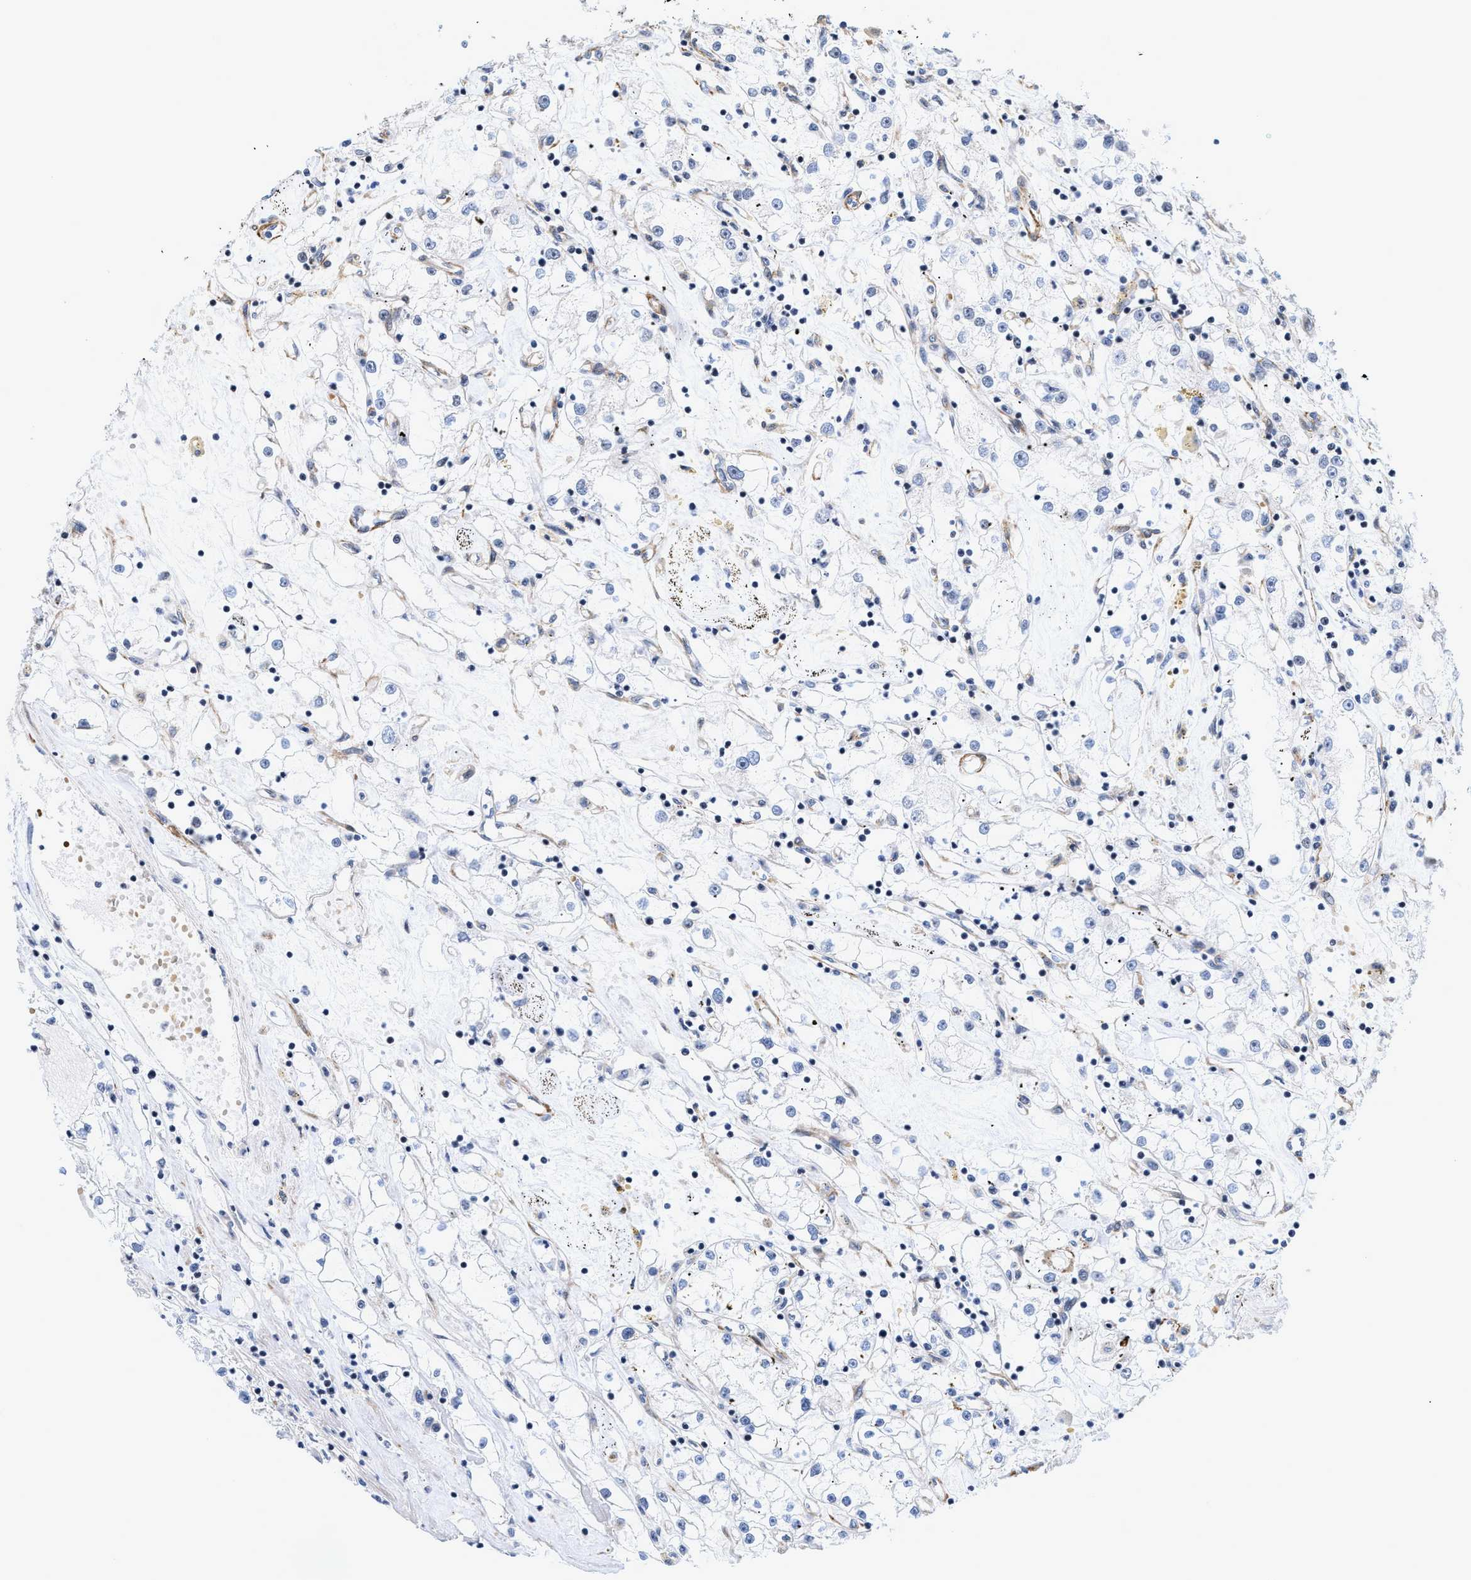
{"staining": {"intensity": "negative", "quantity": "none", "location": "none"}, "tissue": "renal cancer", "cell_type": "Tumor cells", "image_type": "cancer", "snomed": [{"axis": "morphology", "description": "Adenocarcinoma, NOS"}, {"axis": "topography", "description": "Kidney"}], "caption": "Immunohistochemistry (IHC) photomicrograph of neoplastic tissue: renal adenocarcinoma stained with DAB (3,3'-diaminobenzidine) displays no significant protein staining in tumor cells.", "gene": "GPRASP2", "patient": {"sex": "male", "age": 56}}